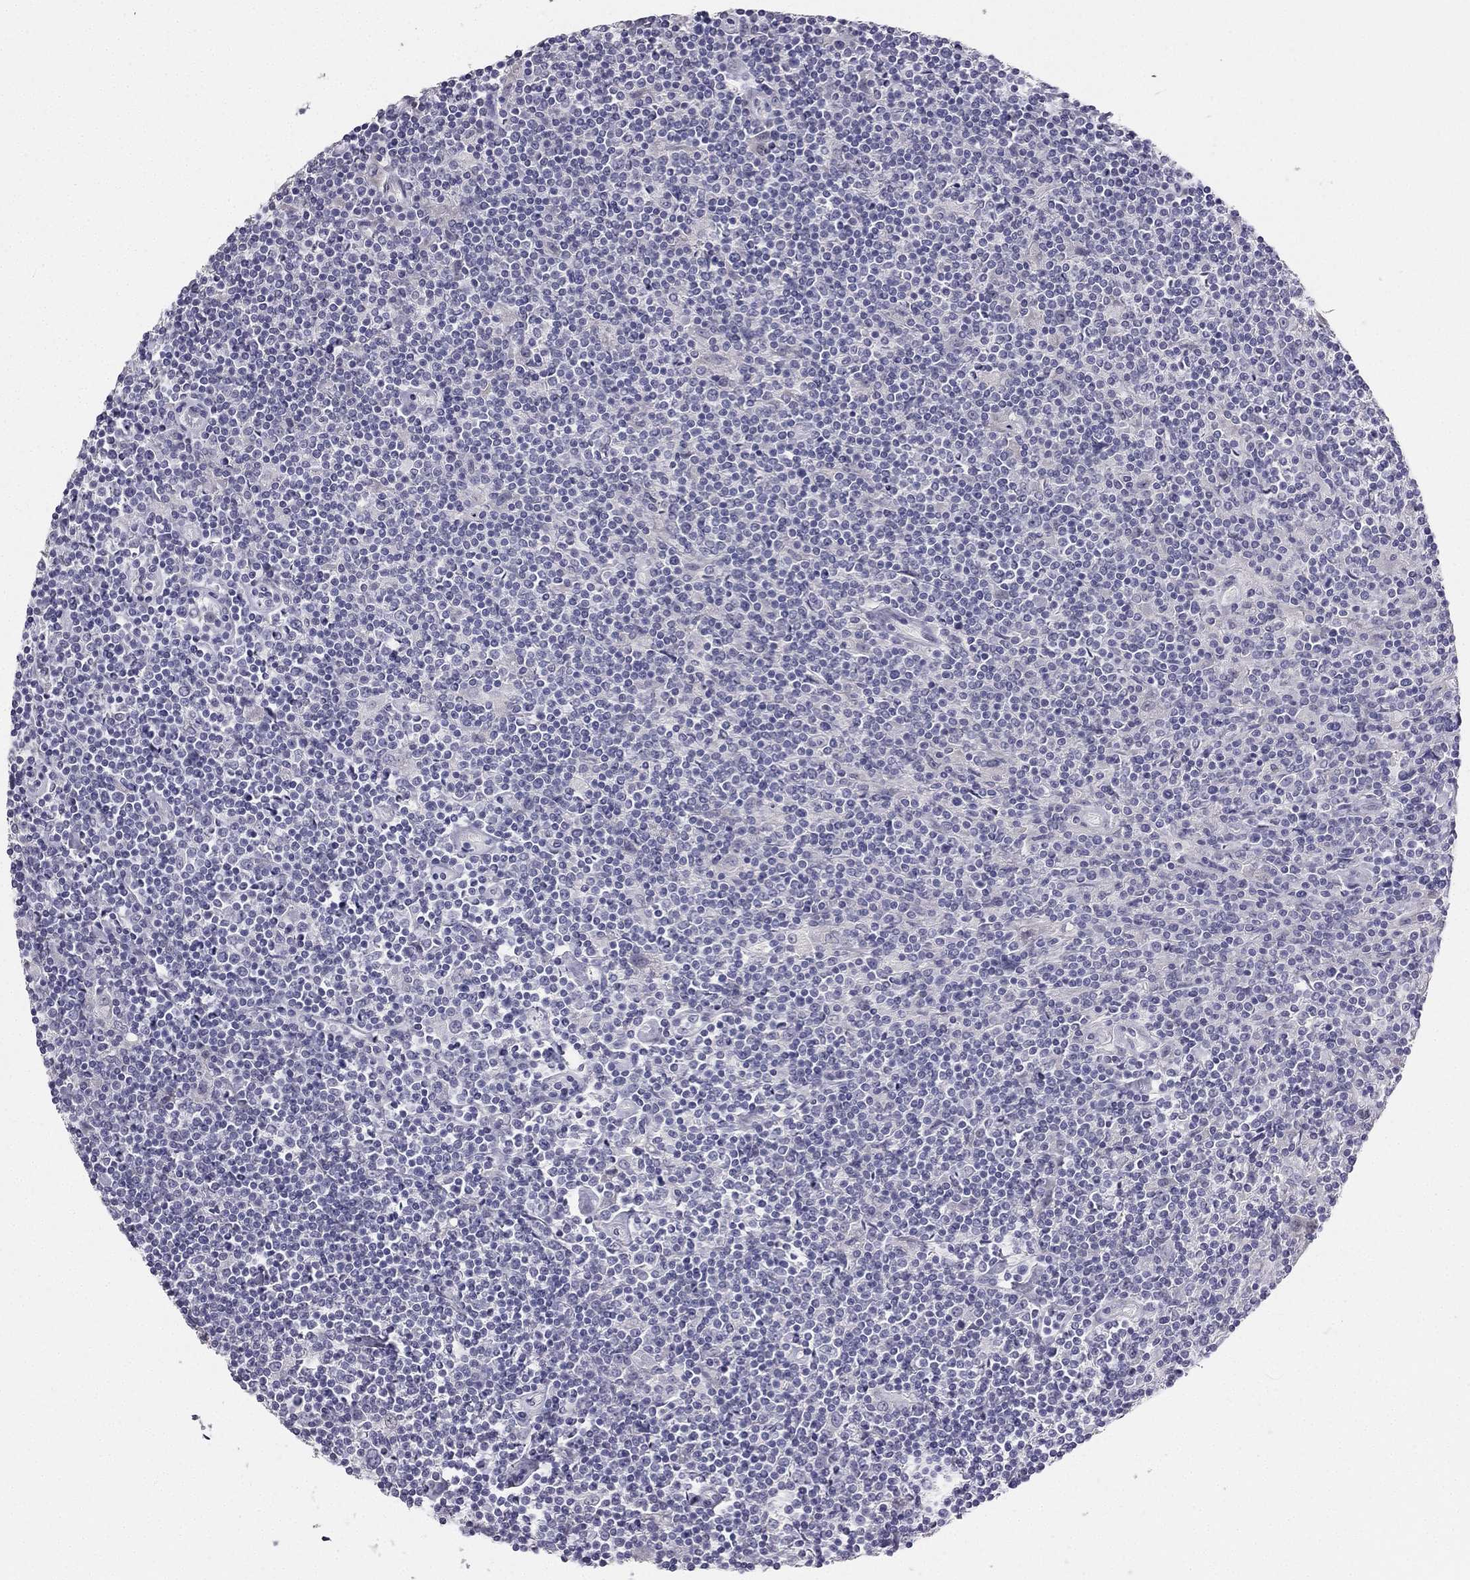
{"staining": {"intensity": "negative", "quantity": "none", "location": "none"}, "tissue": "lymphoma", "cell_type": "Tumor cells", "image_type": "cancer", "snomed": [{"axis": "morphology", "description": "Hodgkin's disease, NOS"}, {"axis": "topography", "description": "Lymph node"}], "caption": "This is a photomicrograph of IHC staining of Hodgkin's disease, which shows no positivity in tumor cells.", "gene": "CALB2", "patient": {"sex": "male", "age": 40}}